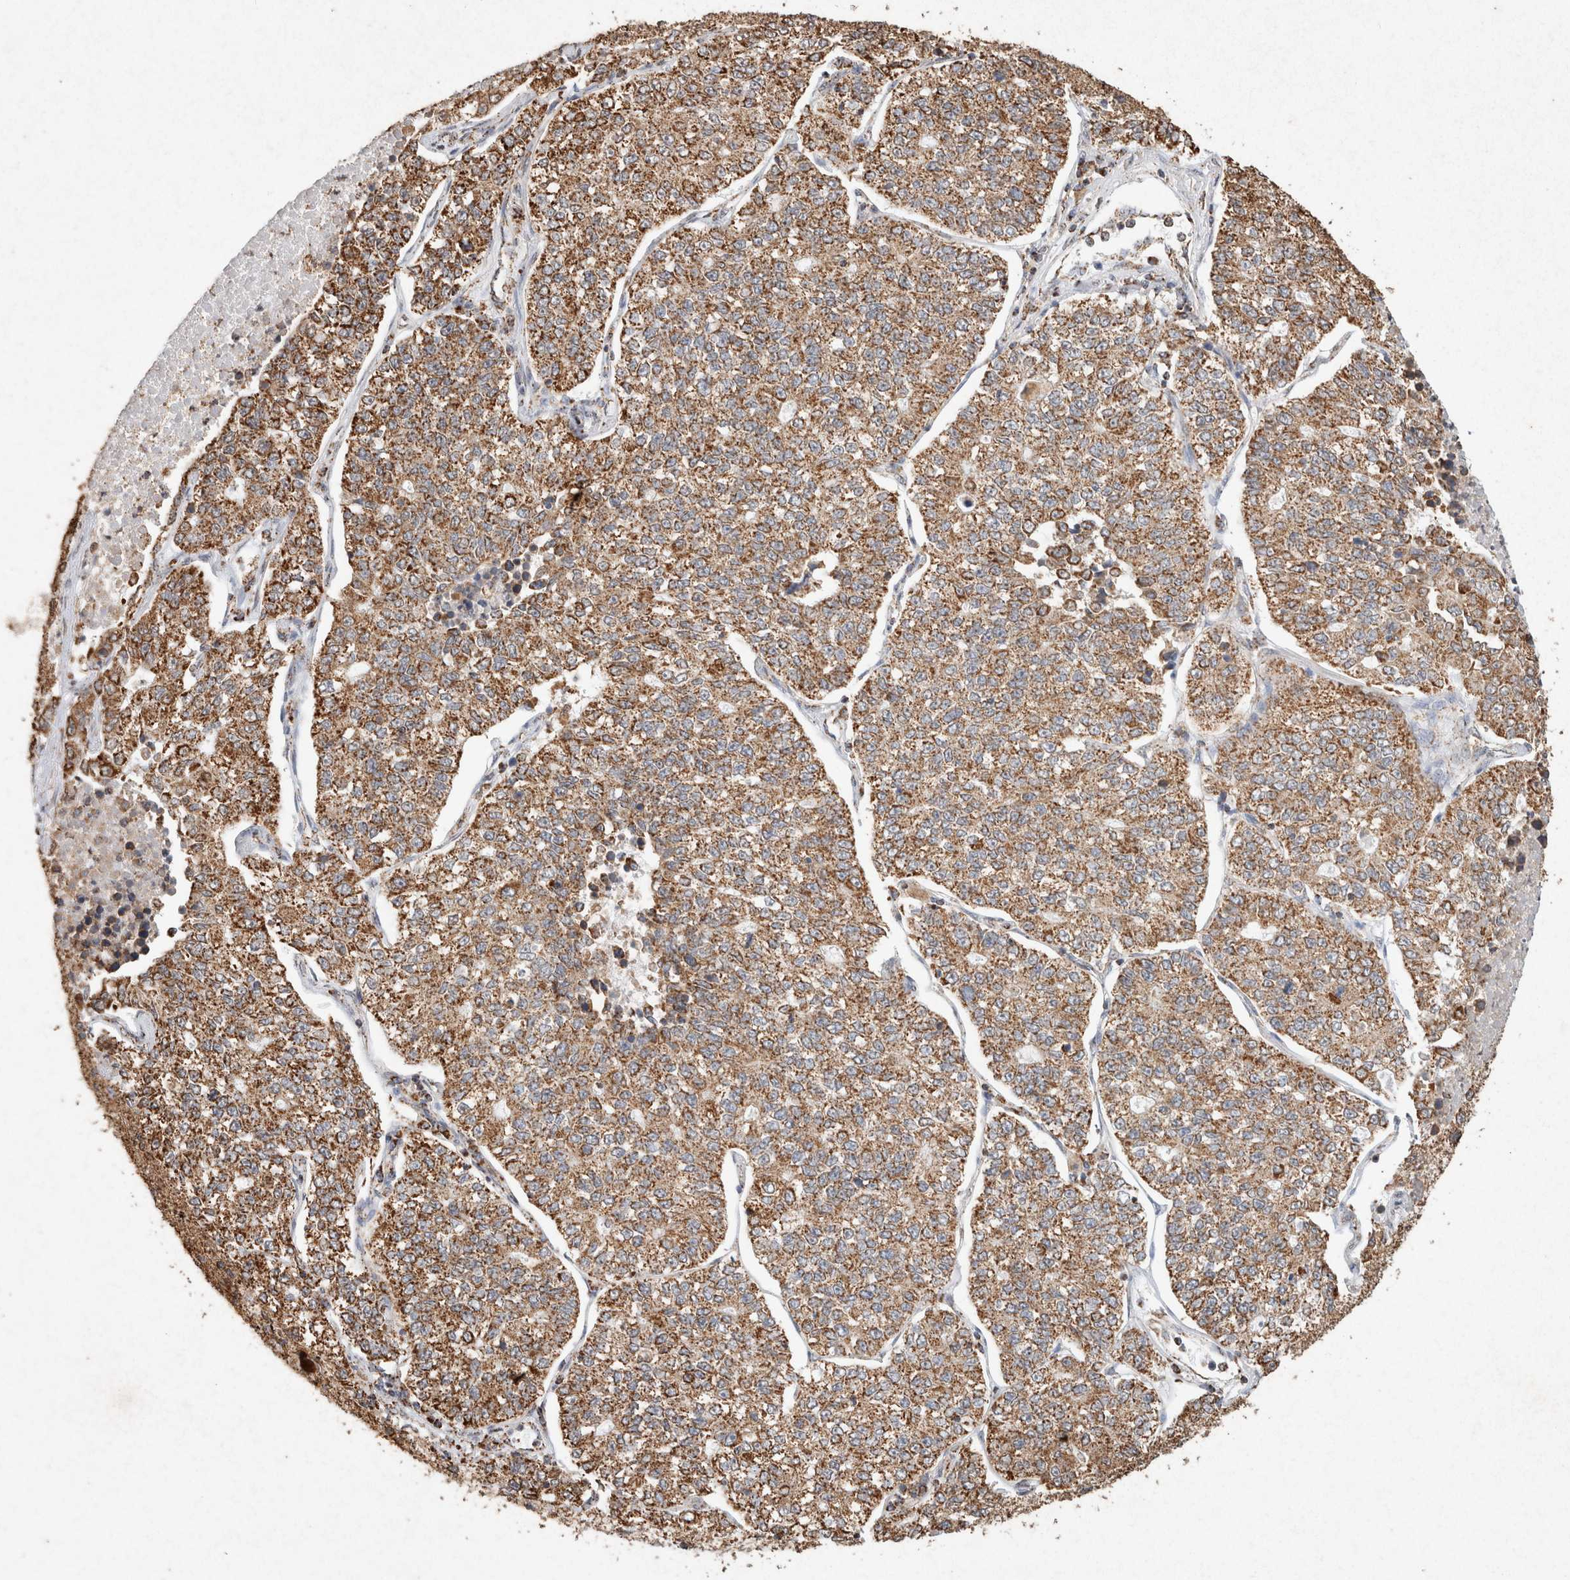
{"staining": {"intensity": "moderate", "quantity": ">75%", "location": "cytoplasmic/membranous"}, "tissue": "lung cancer", "cell_type": "Tumor cells", "image_type": "cancer", "snomed": [{"axis": "morphology", "description": "Adenocarcinoma, NOS"}, {"axis": "topography", "description": "Lung"}], "caption": "Immunohistochemical staining of lung cancer (adenocarcinoma) reveals medium levels of moderate cytoplasmic/membranous staining in about >75% of tumor cells.", "gene": "SDC2", "patient": {"sex": "male", "age": 49}}